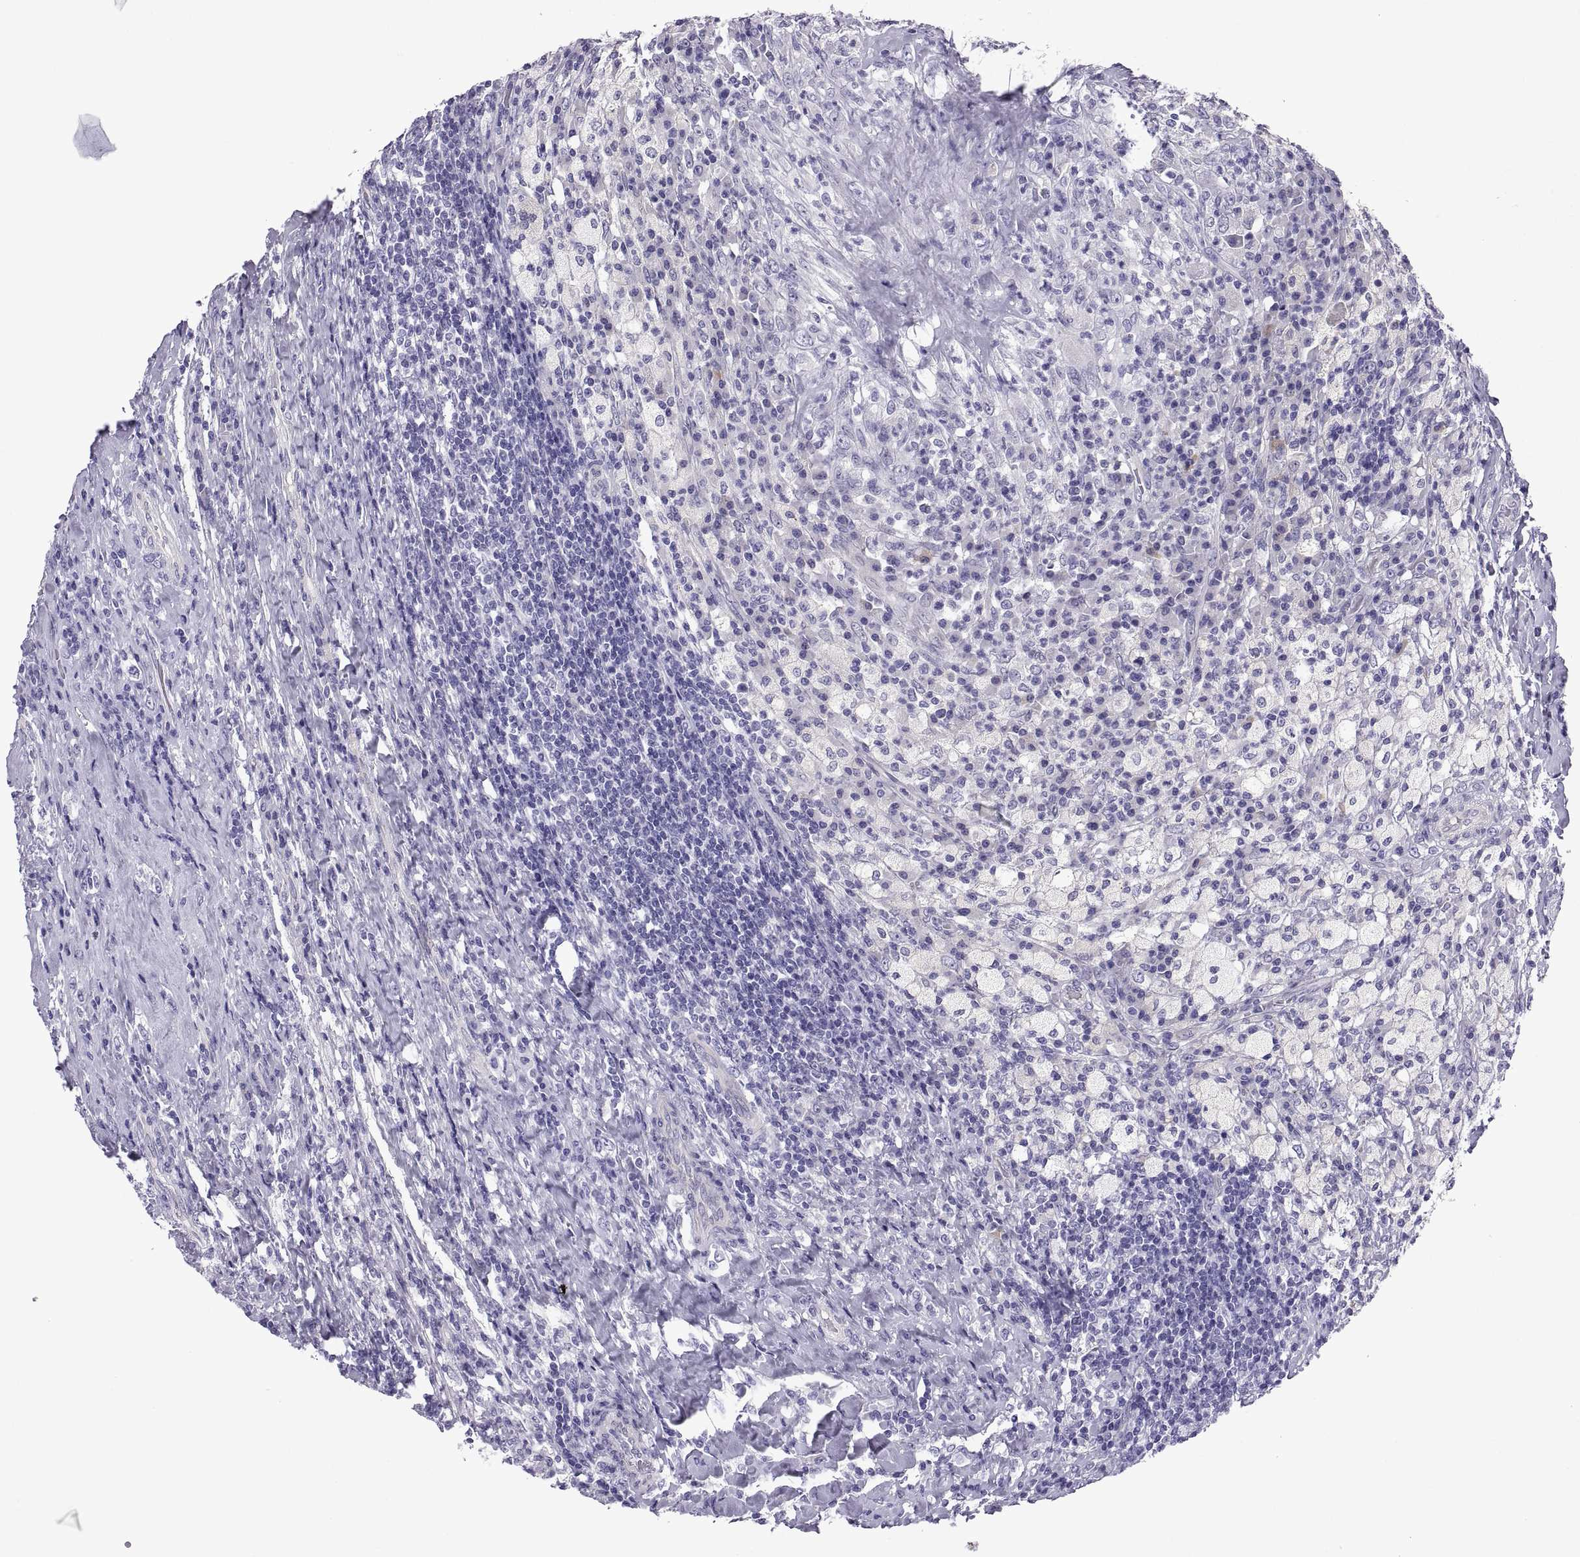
{"staining": {"intensity": "negative", "quantity": "none", "location": "none"}, "tissue": "testis cancer", "cell_type": "Tumor cells", "image_type": "cancer", "snomed": [{"axis": "morphology", "description": "Necrosis, NOS"}, {"axis": "morphology", "description": "Carcinoma, Embryonal, NOS"}, {"axis": "topography", "description": "Testis"}], "caption": "The IHC micrograph has no significant staining in tumor cells of testis cancer tissue.", "gene": "SPDYE1", "patient": {"sex": "male", "age": 19}}